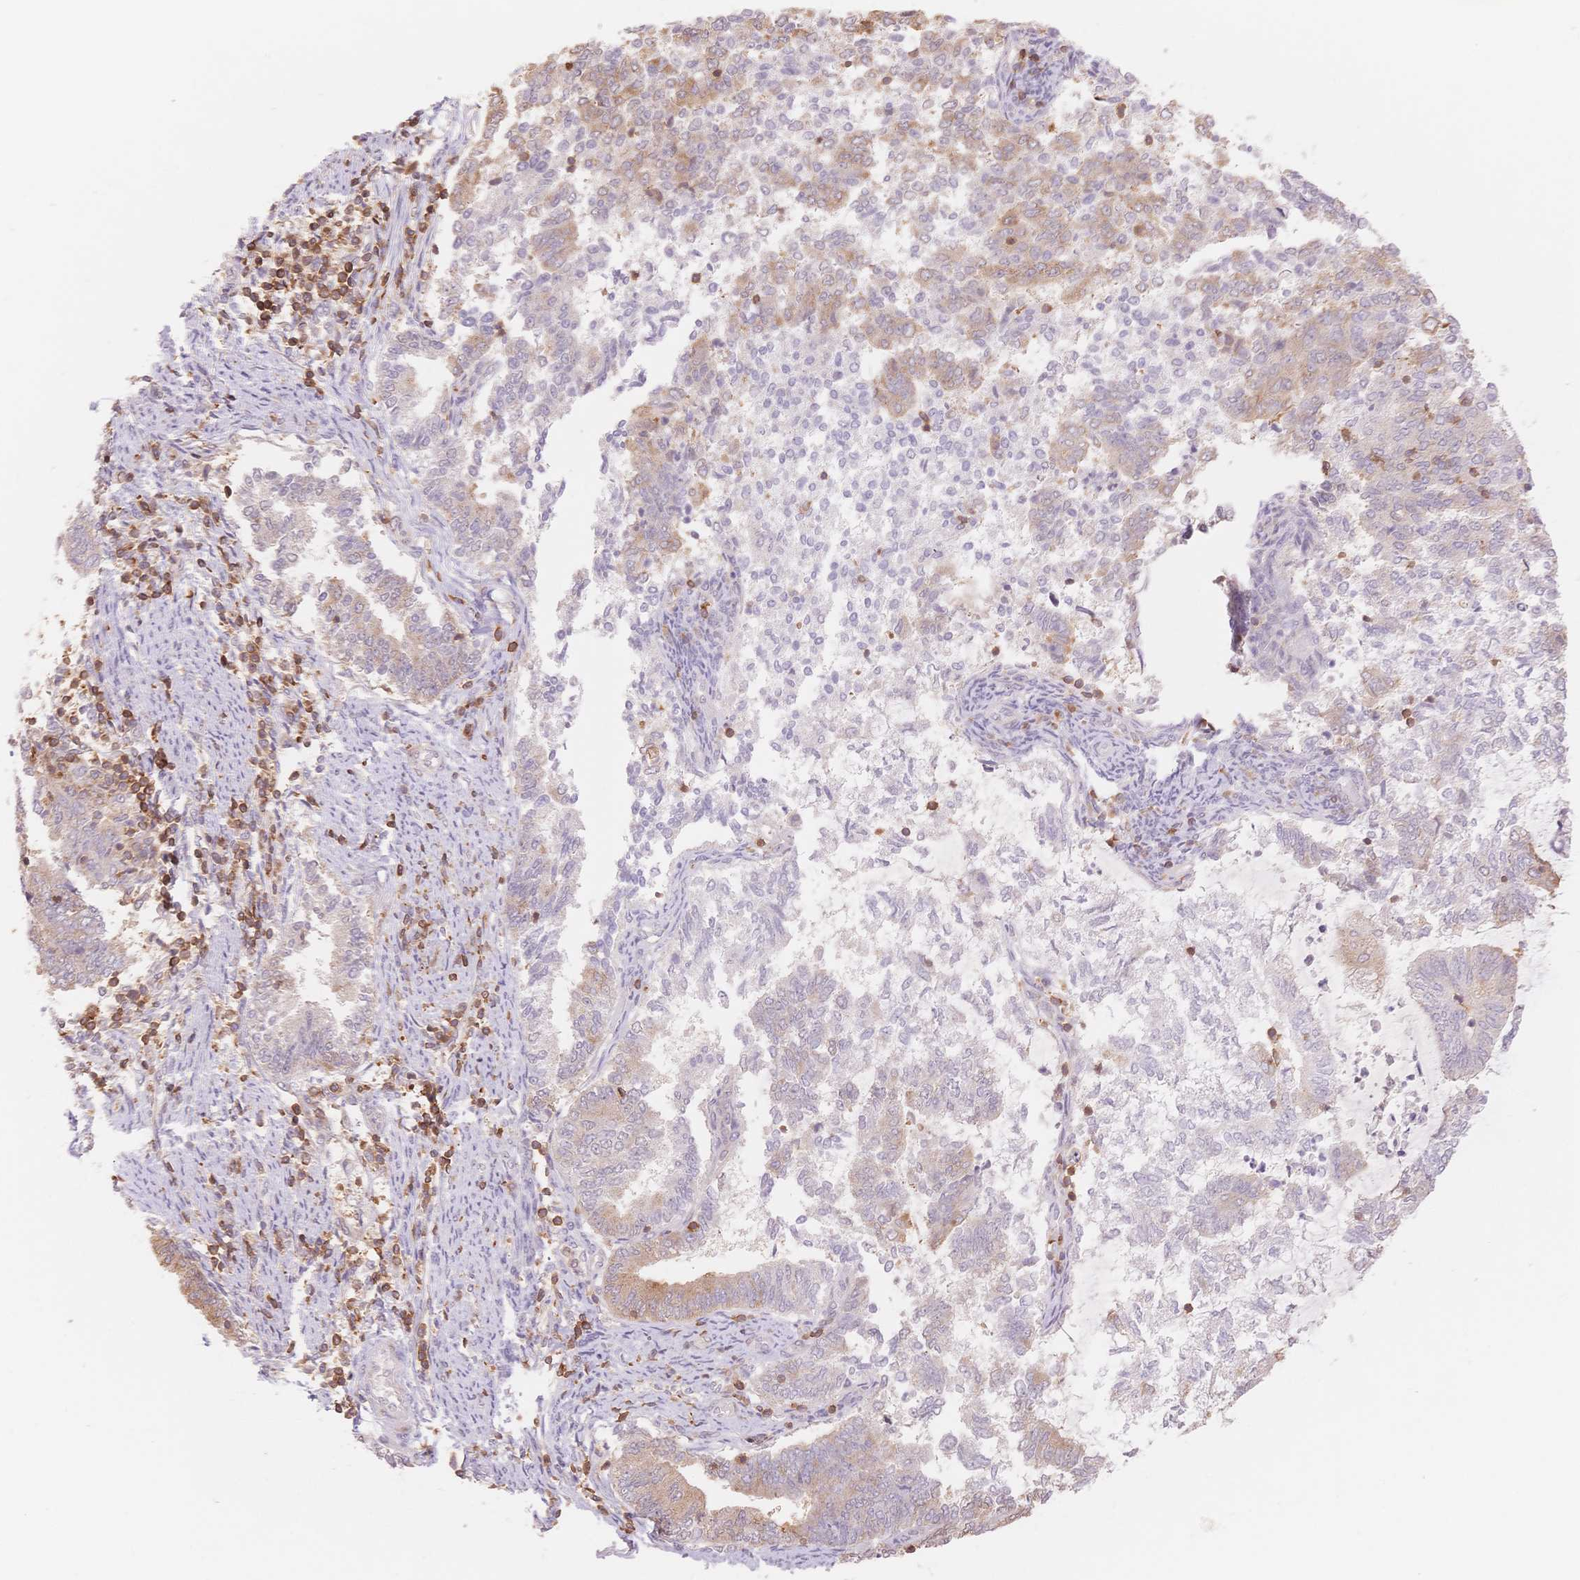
{"staining": {"intensity": "moderate", "quantity": "<25%", "location": "cytoplasmic/membranous"}, "tissue": "endometrial cancer", "cell_type": "Tumor cells", "image_type": "cancer", "snomed": [{"axis": "morphology", "description": "Adenocarcinoma, NOS"}, {"axis": "topography", "description": "Endometrium"}], "caption": "Protein analysis of endometrial cancer tissue reveals moderate cytoplasmic/membranous expression in about <25% of tumor cells.", "gene": "STK39", "patient": {"sex": "female", "age": 65}}